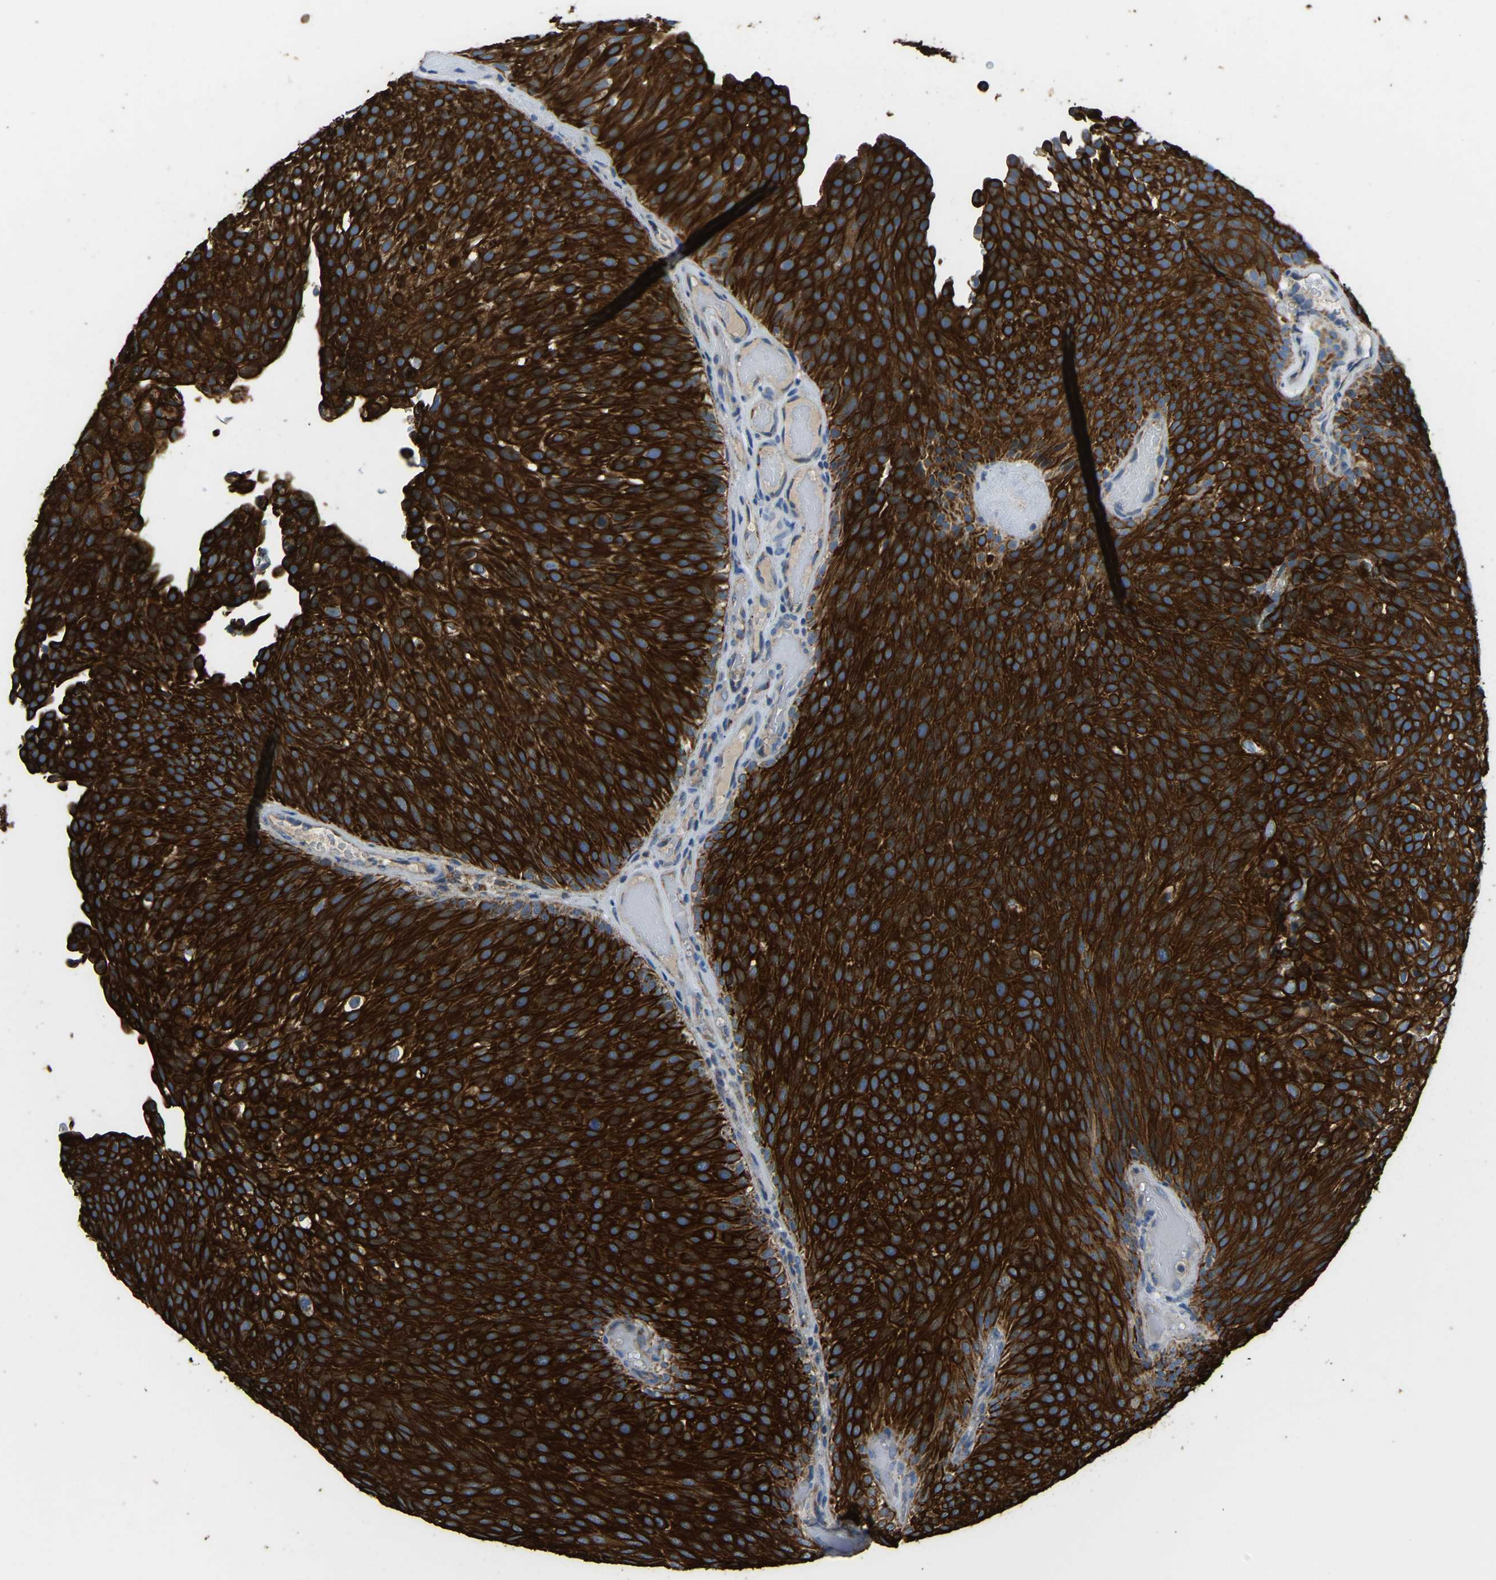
{"staining": {"intensity": "strong", "quantity": ">75%", "location": "cytoplasmic/membranous"}, "tissue": "urothelial cancer", "cell_type": "Tumor cells", "image_type": "cancer", "snomed": [{"axis": "morphology", "description": "Urothelial carcinoma, Low grade"}, {"axis": "topography", "description": "Urinary bladder"}], "caption": "IHC of human urothelial cancer demonstrates high levels of strong cytoplasmic/membranous staining in approximately >75% of tumor cells.", "gene": "ZNF200", "patient": {"sex": "male", "age": 78}}